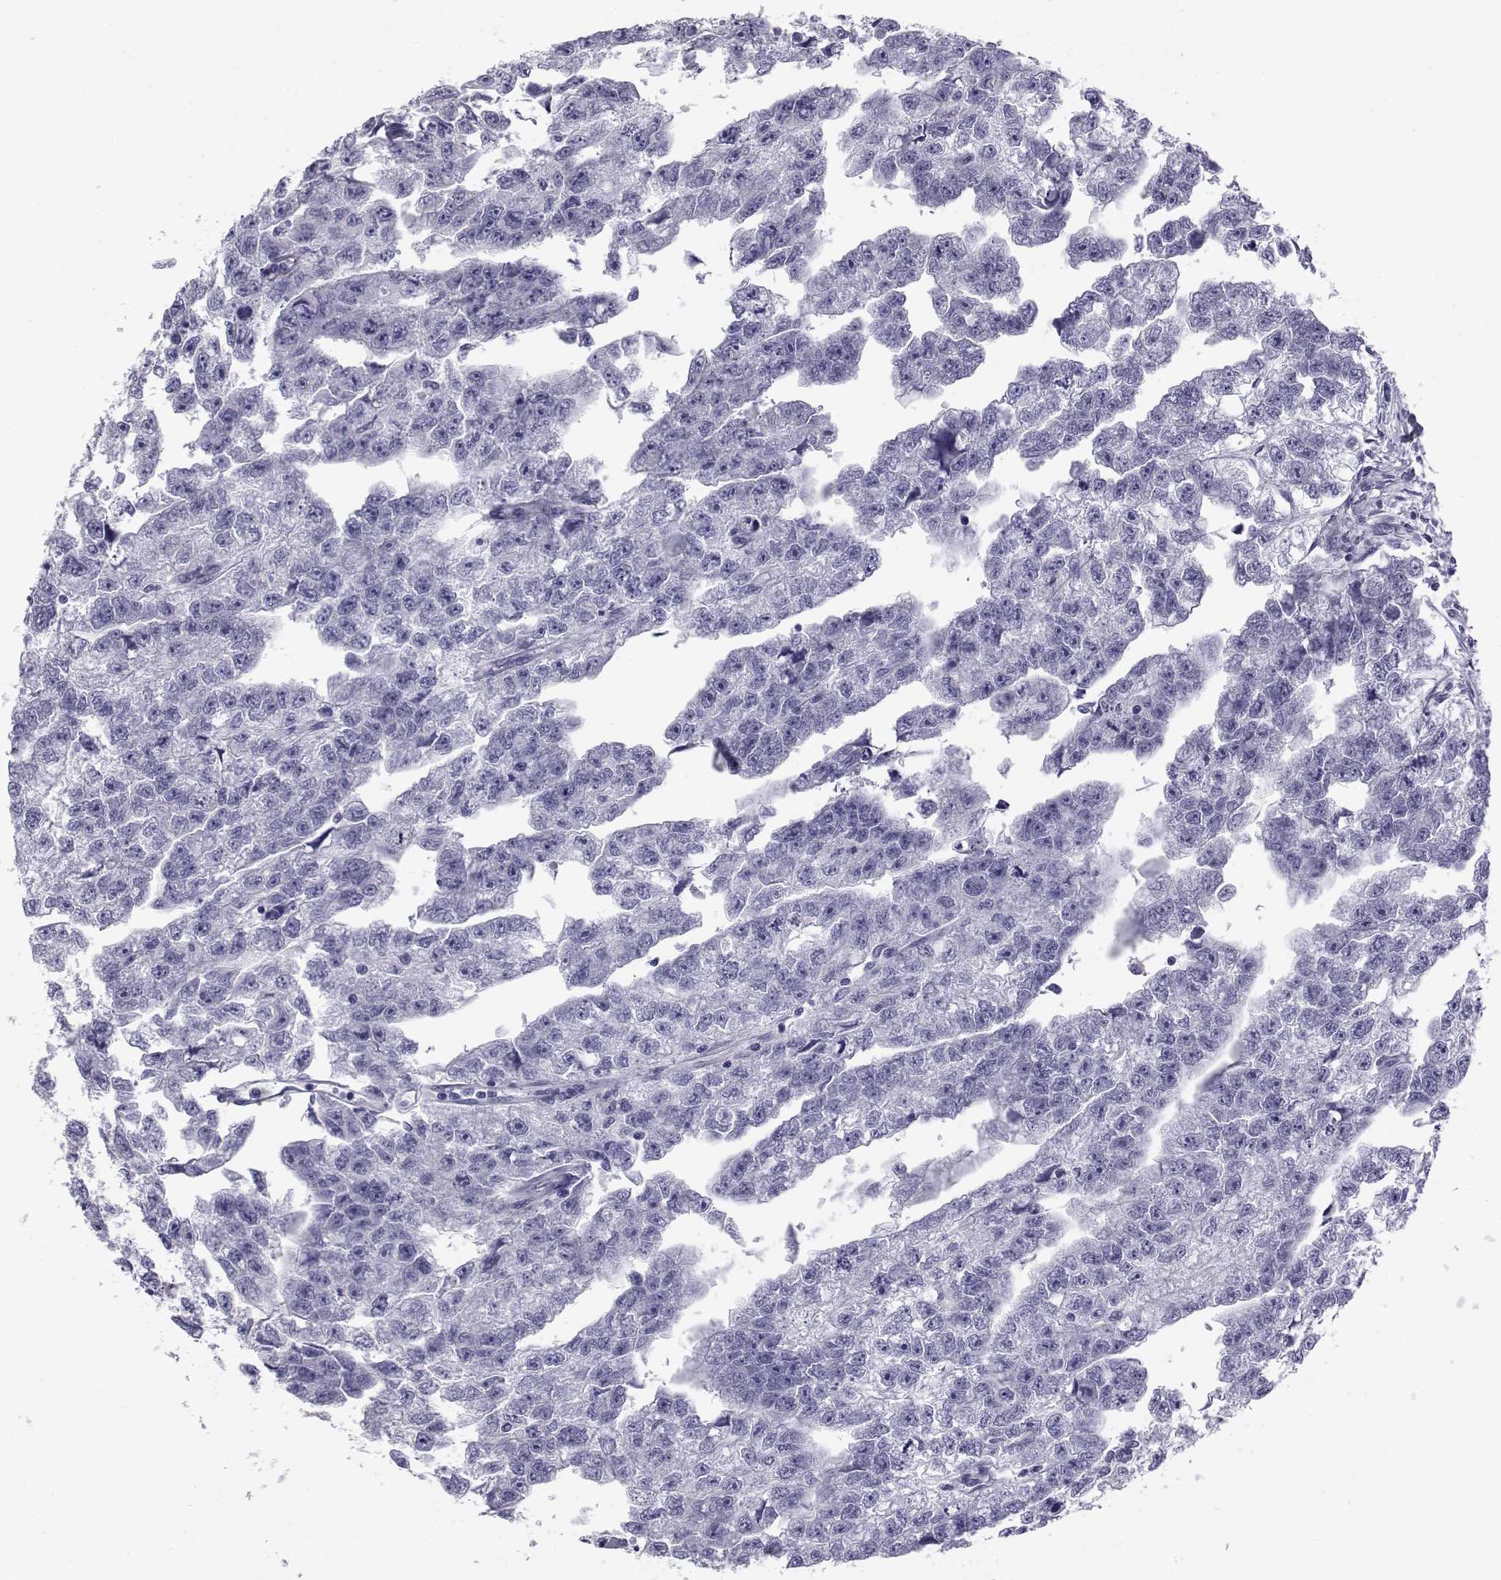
{"staining": {"intensity": "negative", "quantity": "none", "location": "none"}, "tissue": "testis cancer", "cell_type": "Tumor cells", "image_type": "cancer", "snomed": [{"axis": "morphology", "description": "Carcinoma, Embryonal, NOS"}, {"axis": "morphology", "description": "Teratoma, malignant, NOS"}, {"axis": "topography", "description": "Testis"}], "caption": "Tumor cells show no significant protein positivity in testis embryonal carcinoma. The staining was performed using DAB (3,3'-diaminobenzidine) to visualize the protein expression in brown, while the nuclei were stained in blue with hematoxylin (Magnification: 20x).", "gene": "RNASE12", "patient": {"sex": "male", "age": 44}}